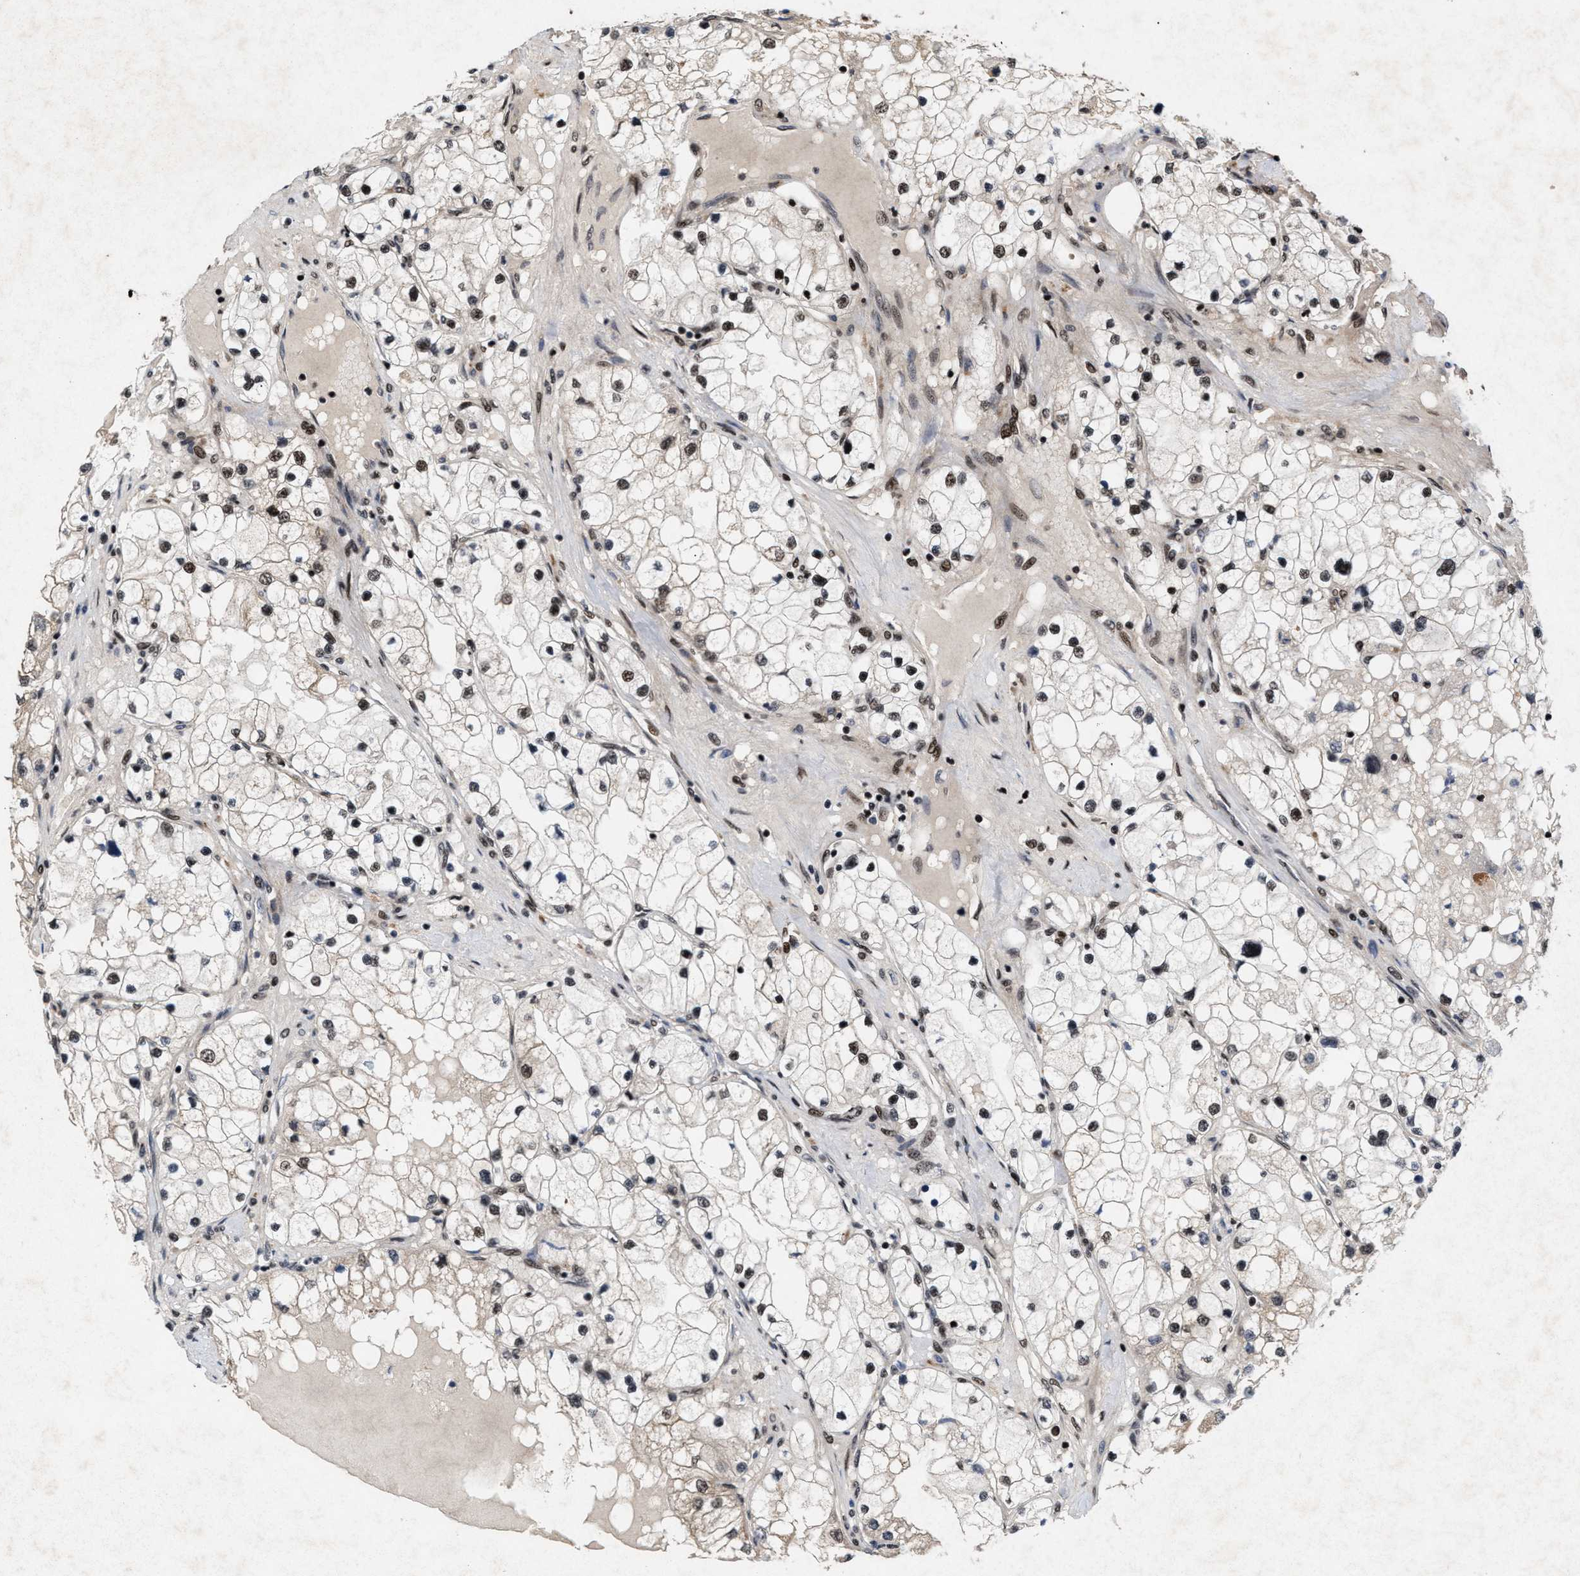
{"staining": {"intensity": "moderate", "quantity": ">75%", "location": "nuclear"}, "tissue": "renal cancer", "cell_type": "Tumor cells", "image_type": "cancer", "snomed": [{"axis": "morphology", "description": "Adenocarcinoma, NOS"}, {"axis": "topography", "description": "Kidney"}], "caption": "There is medium levels of moderate nuclear expression in tumor cells of renal cancer, as demonstrated by immunohistochemical staining (brown color).", "gene": "WIZ", "patient": {"sex": "male", "age": 68}}